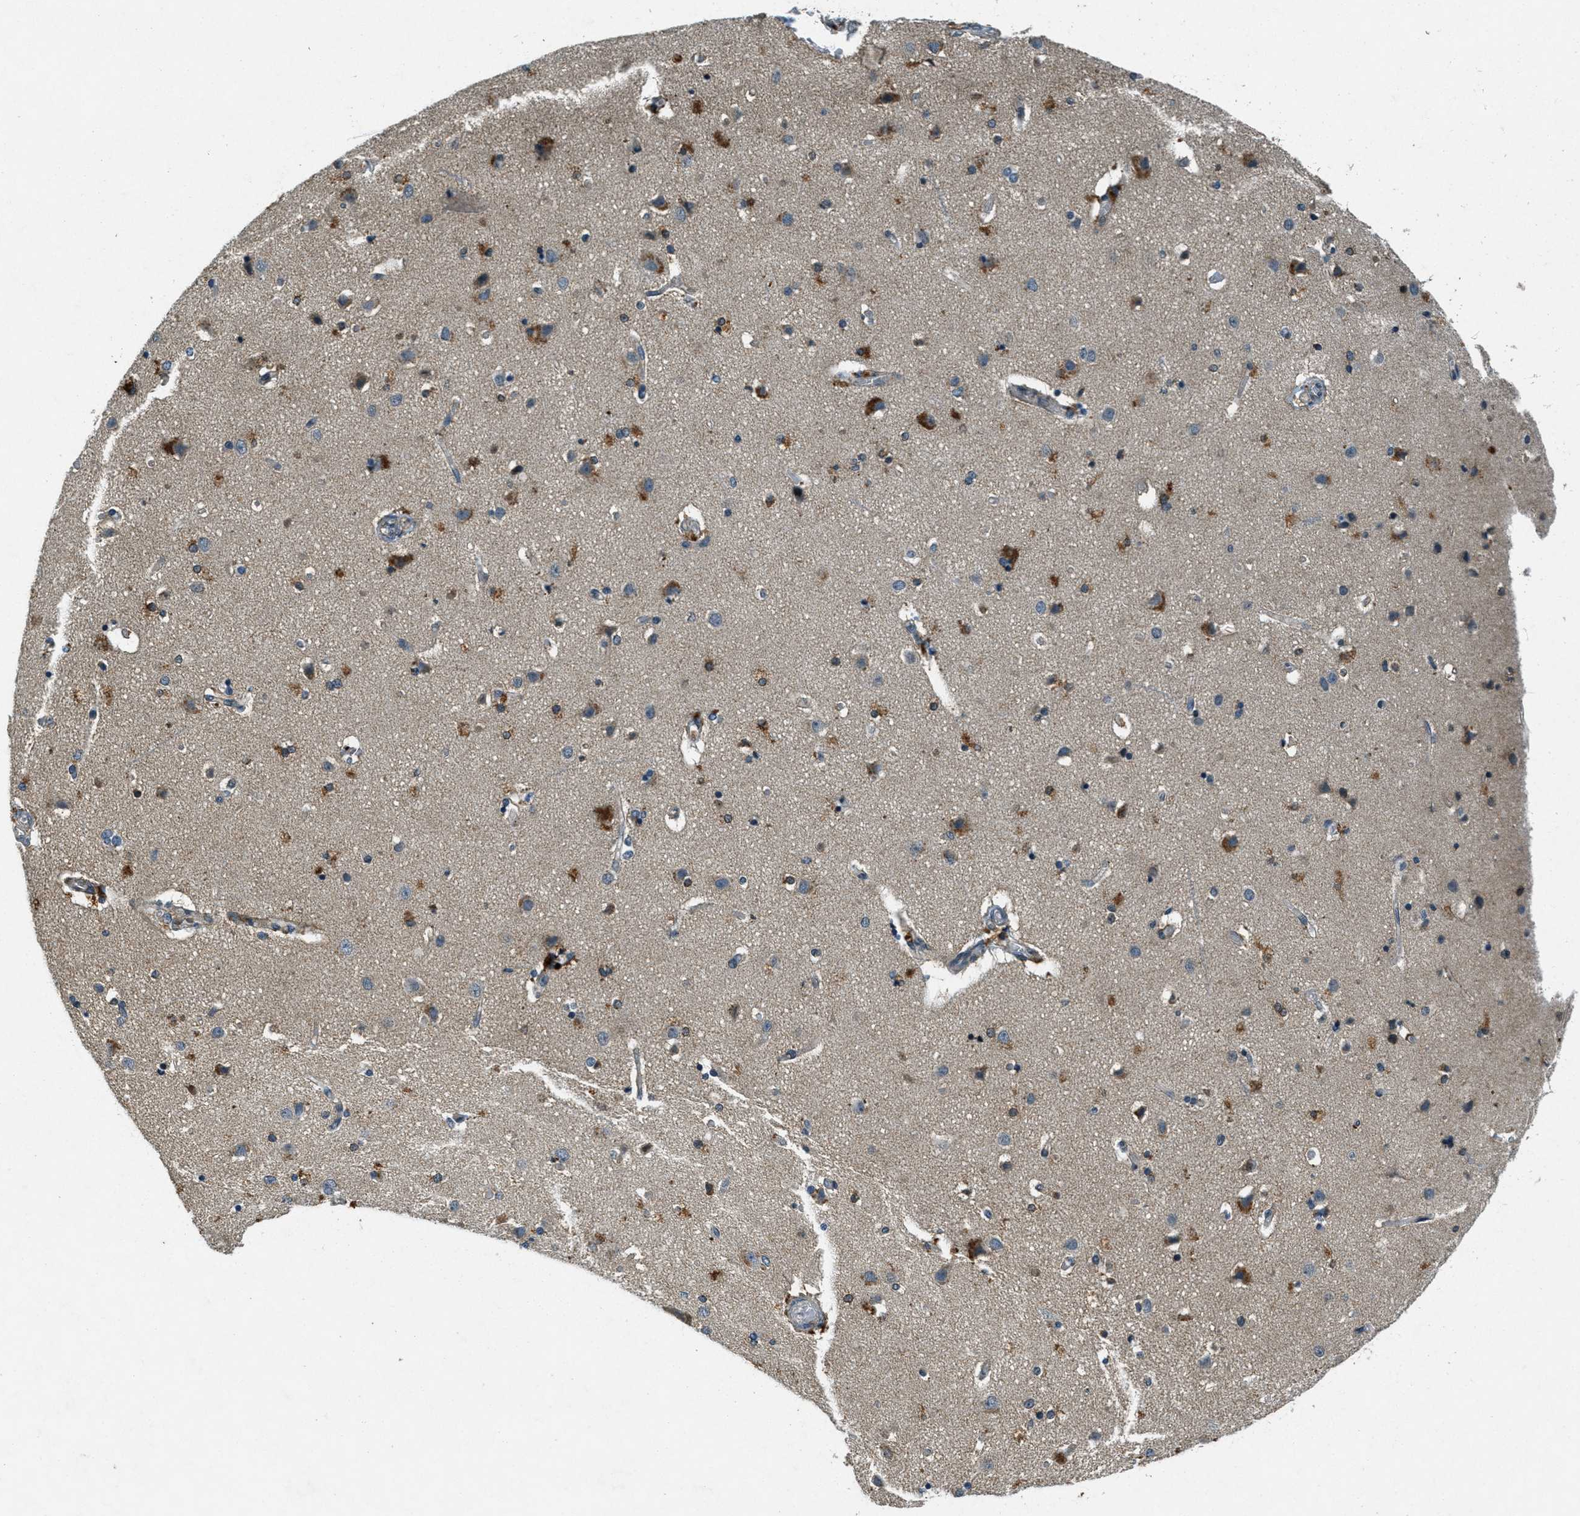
{"staining": {"intensity": "weak", "quantity": ">75%", "location": "cytoplasmic/membranous"}, "tissue": "cerebral cortex", "cell_type": "Endothelial cells", "image_type": "normal", "snomed": [{"axis": "morphology", "description": "Normal tissue, NOS"}, {"axis": "topography", "description": "Cerebral cortex"}], "caption": "A brown stain shows weak cytoplasmic/membranous expression of a protein in endothelial cells of unremarkable cerebral cortex. (brown staining indicates protein expression, while blue staining denotes nuclei).", "gene": "RAB3D", "patient": {"sex": "female", "age": 54}}